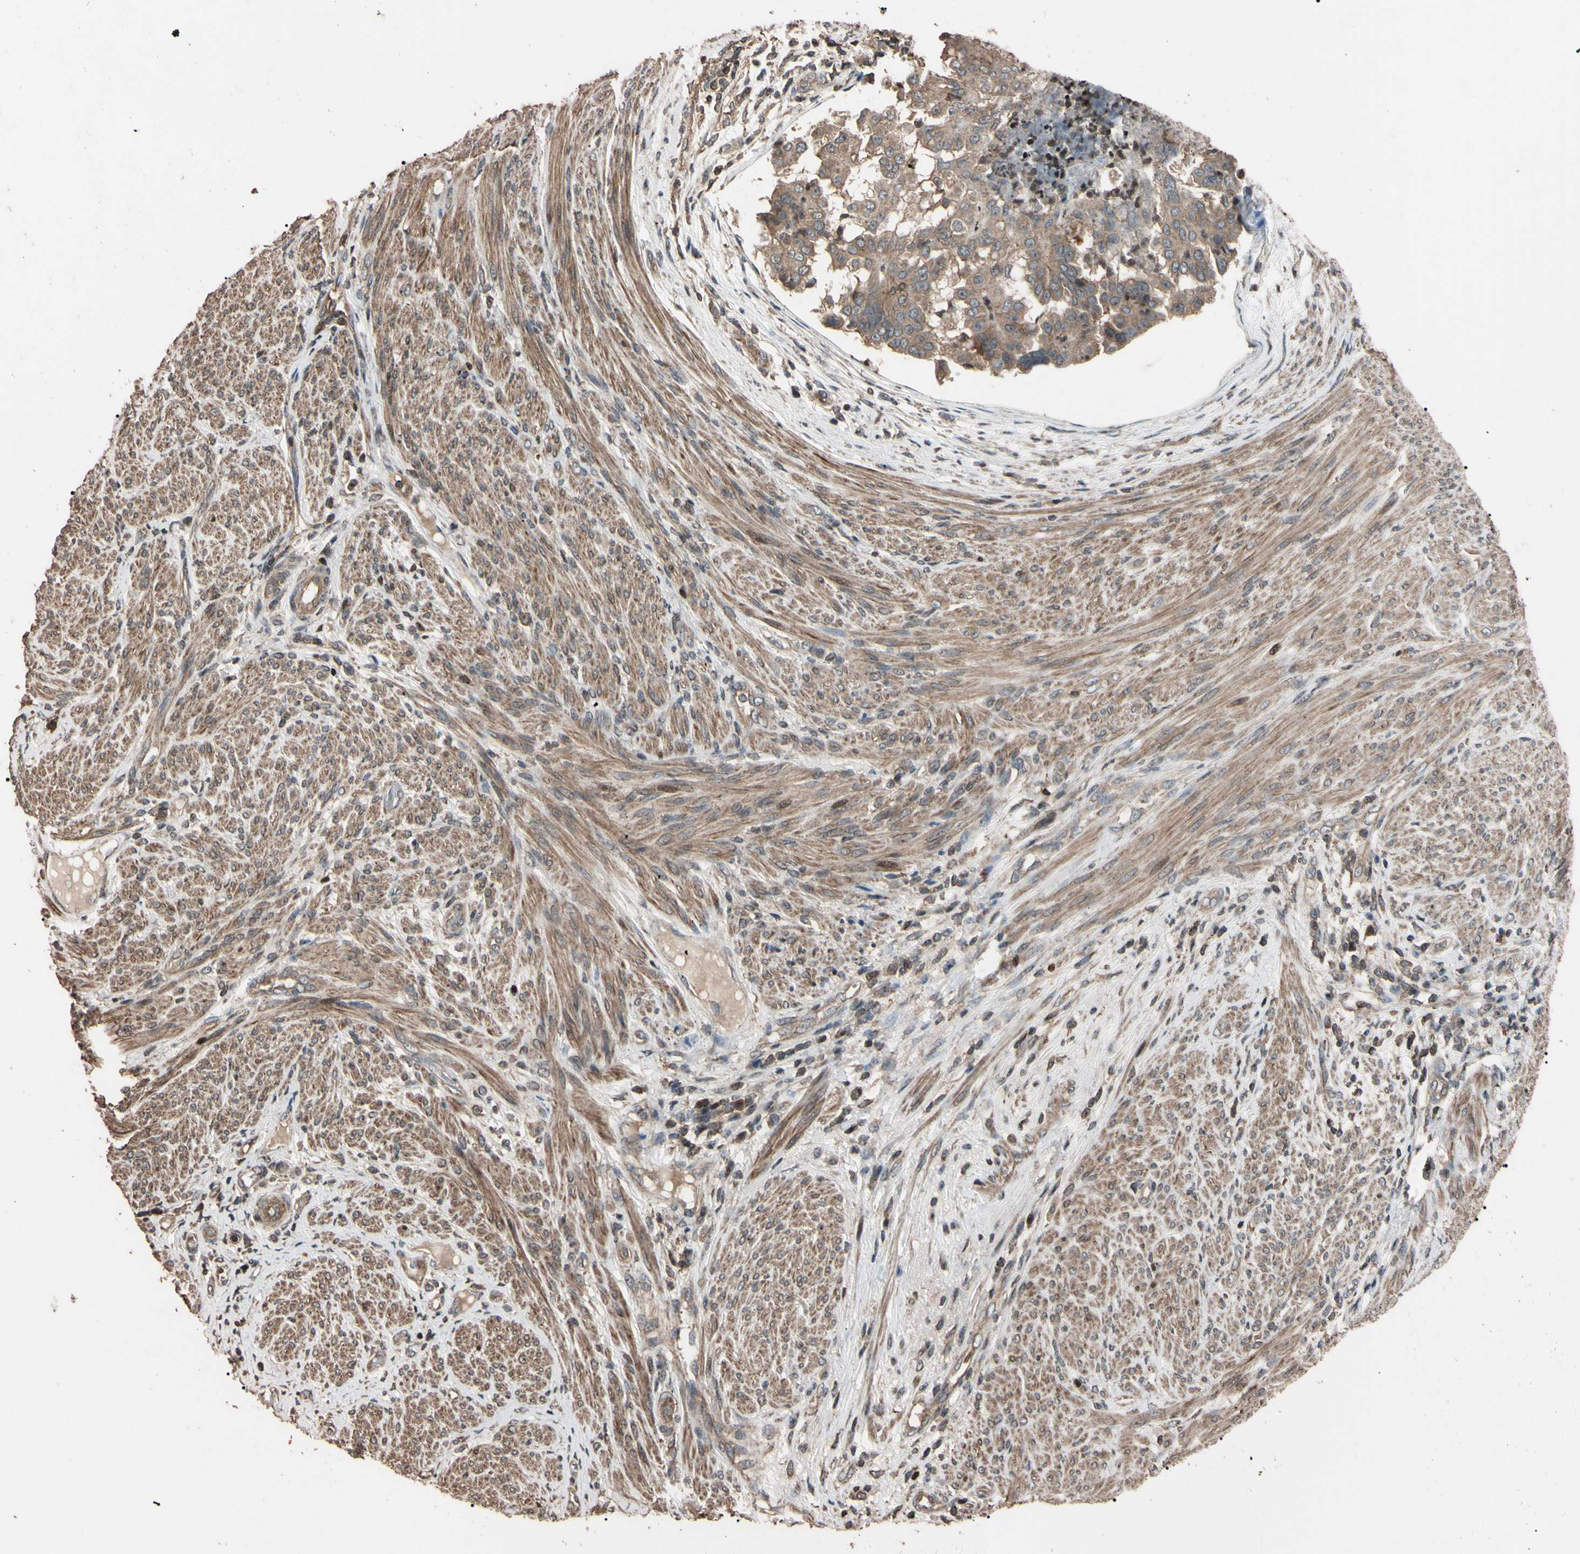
{"staining": {"intensity": "moderate", "quantity": ">75%", "location": "cytoplasmic/membranous"}, "tissue": "endometrial cancer", "cell_type": "Tumor cells", "image_type": "cancer", "snomed": [{"axis": "morphology", "description": "Adenocarcinoma, NOS"}, {"axis": "topography", "description": "Endometrium"}], "caption": "Protein staining exhibits moderate cytoplasmic/membranous staining in approximately >75% of tumor cells in endometrial adenocarcinoma.", "gene": "TNFRSF1A", "patient": {"sex": "female", "age": 85}}